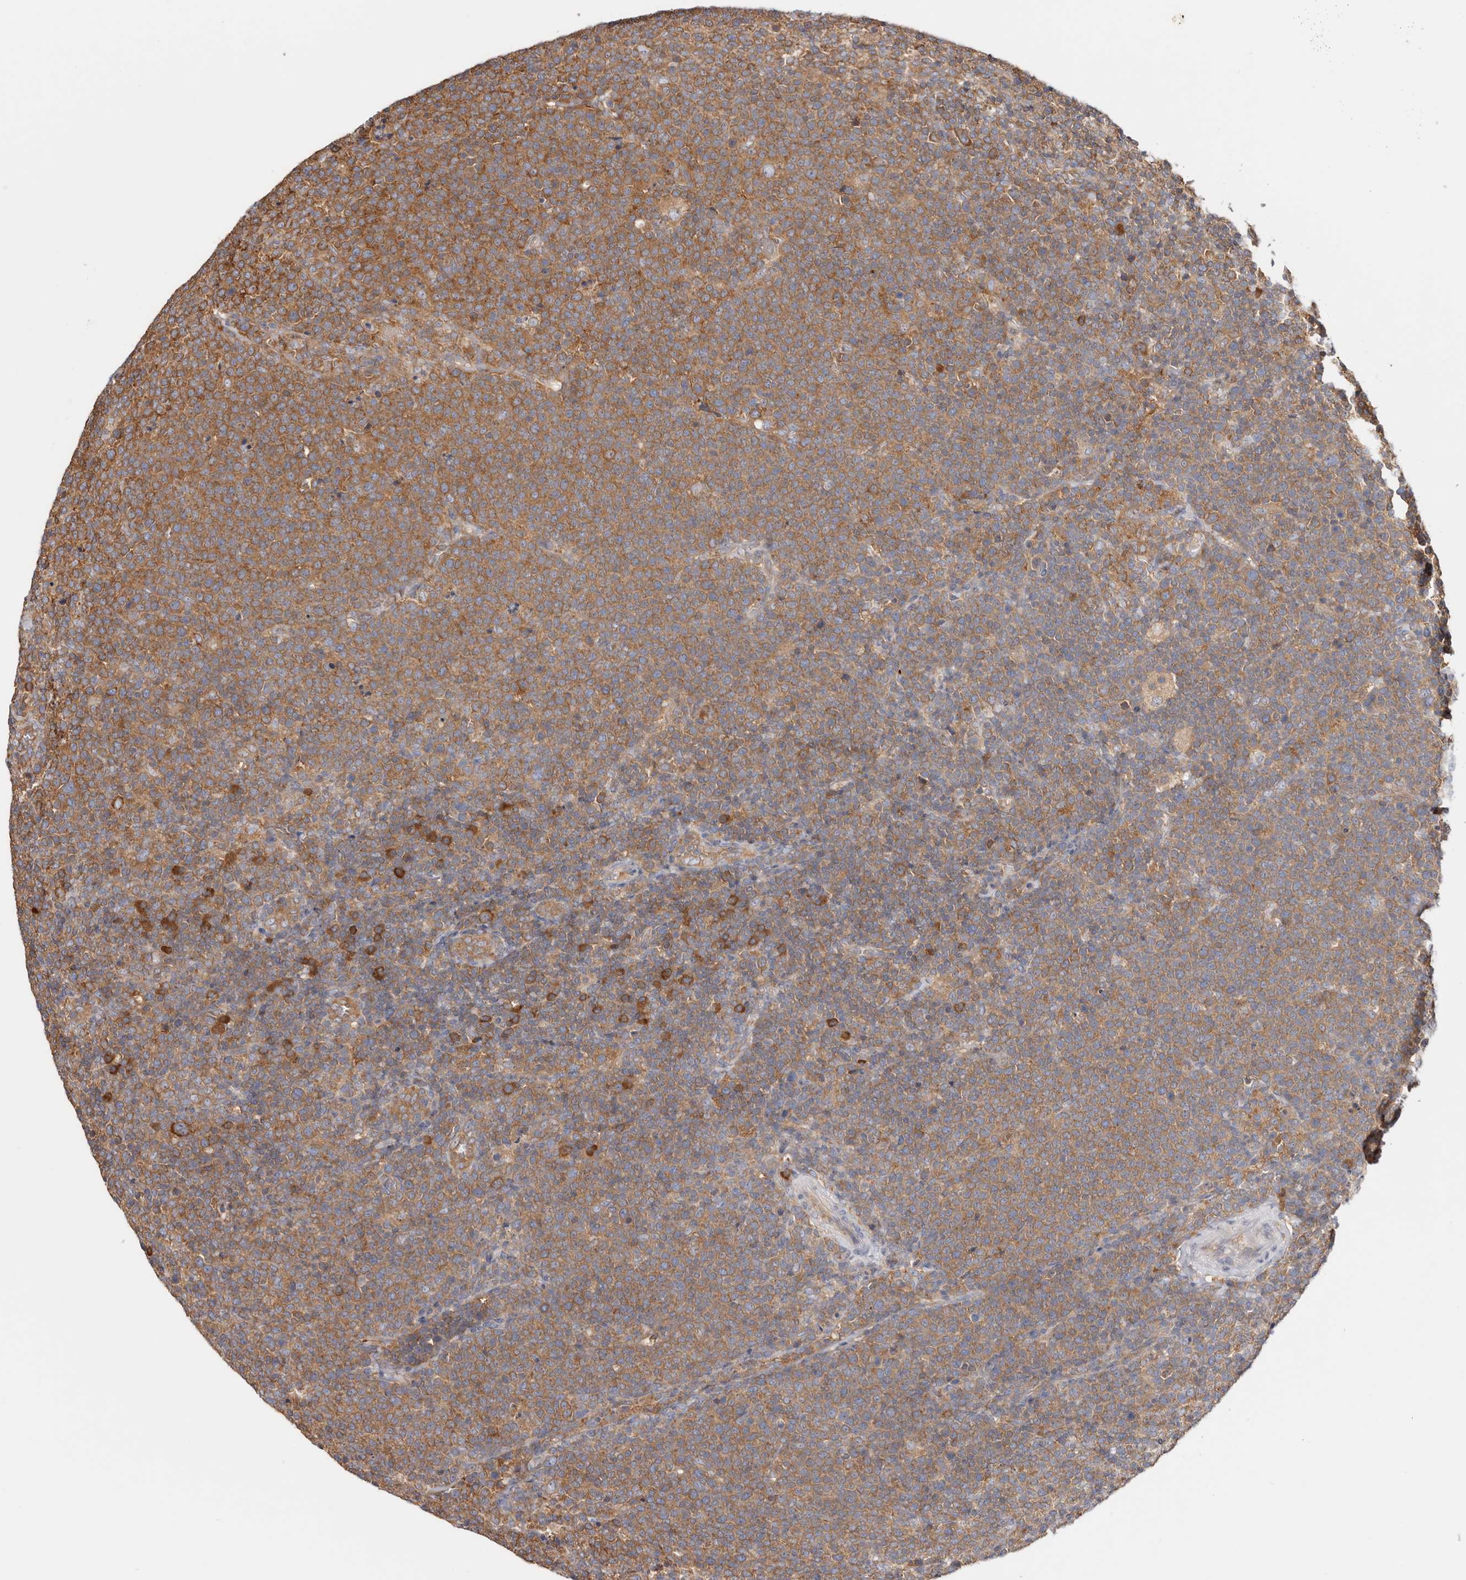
{"staining": {"intensity": "moderate", "quantity": ">75%", "location": "cytoplasmic/membranous"}, "tissue": "lymphoma", "cell_type": "Tumor cells", "image_type": "cancer", "snomed": [{"axis": "morphology", "description": "Malignant lymphoma, non-Hodgkin's type, High grade"}, {"axis": "topography", "description": "Lymph node"}], "caption": "Protein staining reveals moderate cytoplasmic/membranous staining in about >75% of tumor cells in lymphoma.", "gene": "EPRS1", "patient": {"sex": "male", "age": 61}}